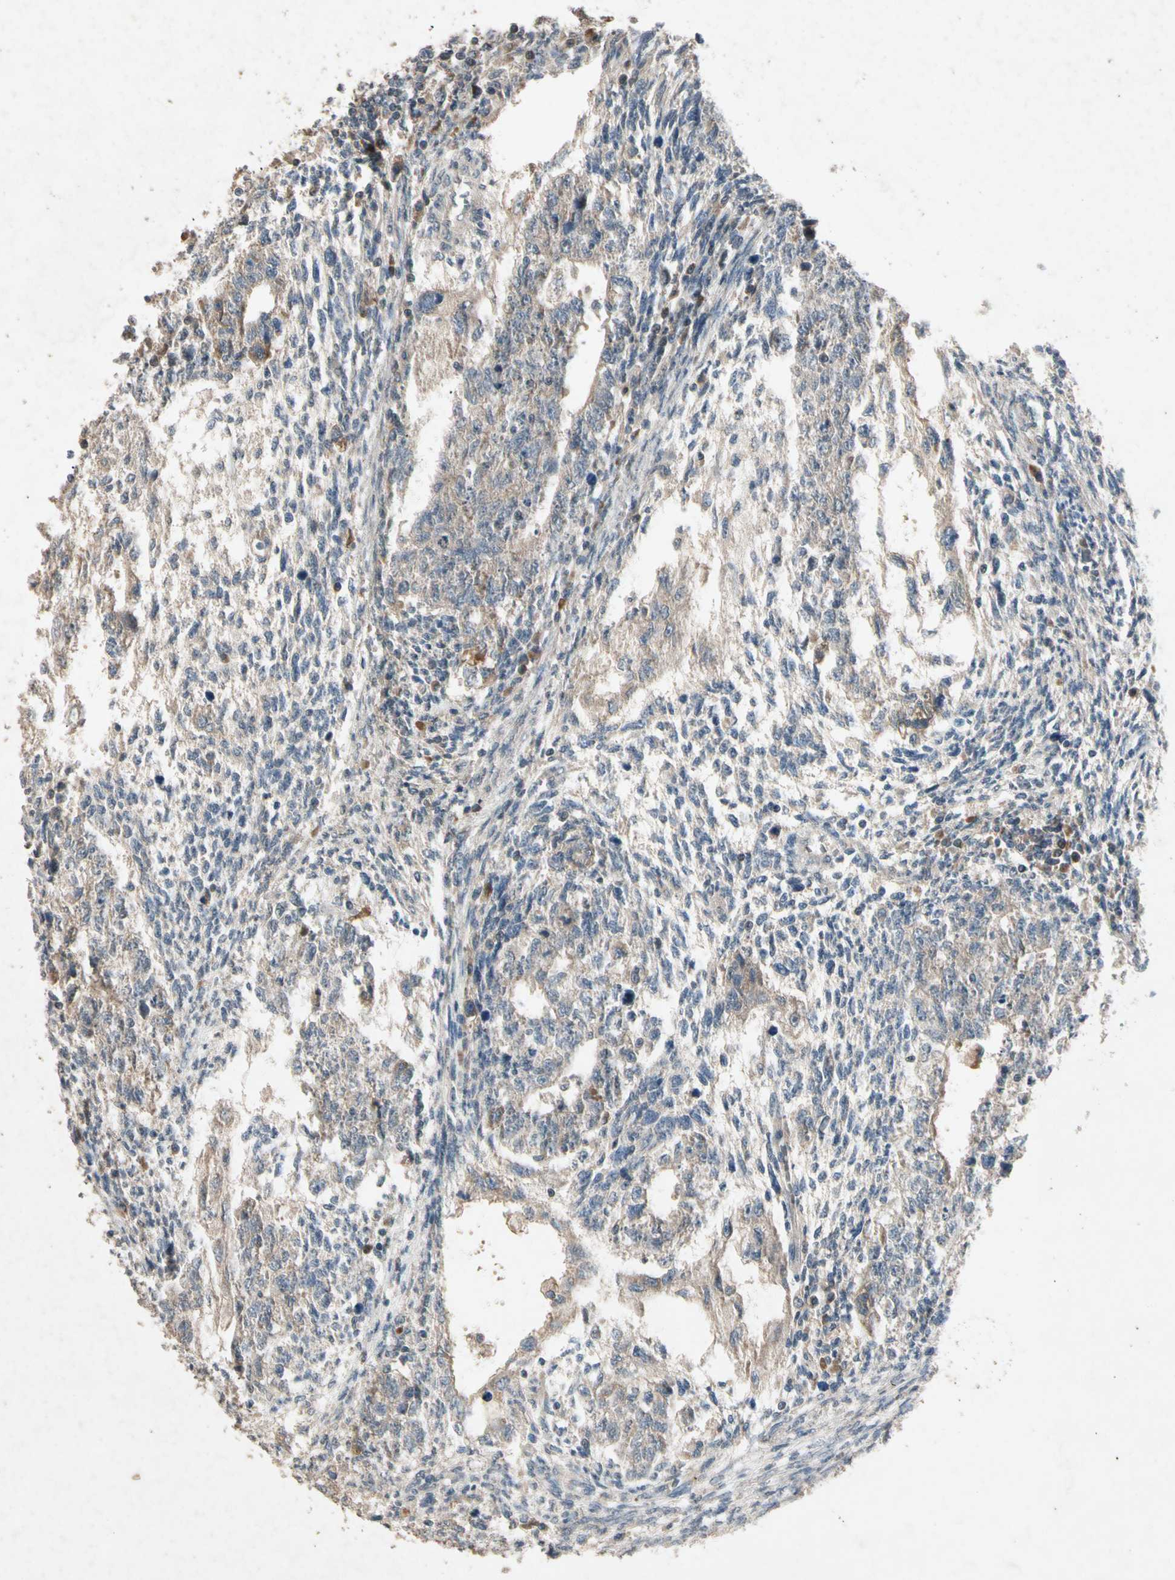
{"staining": {"intensity": "weak", "quantity": ">75%", "location": "cytoplasmic/membranous"}, "tissue": "testis cancer", "cell_type": "Tumor cells", "image_type": "cancer", "snomed": [{"axis": "morphology", "description": "Normal tissue, NOS"}, {"axis": "morphology", "description": "Carcinoma, Embryonal, NOS"}, {"axis": "topography", "description": "Testis"}], "caption": "Immunohistochemistry of testis embryonal carcinoma displays low levels of weak cytoplasmic/membranous staining in approximately >75% of tumor cells. (brown staining indicates protein expression, while blue staining denotes nuclei).", "gene": "GPLD1", "patient": {"sex": "male", "age": 36}}